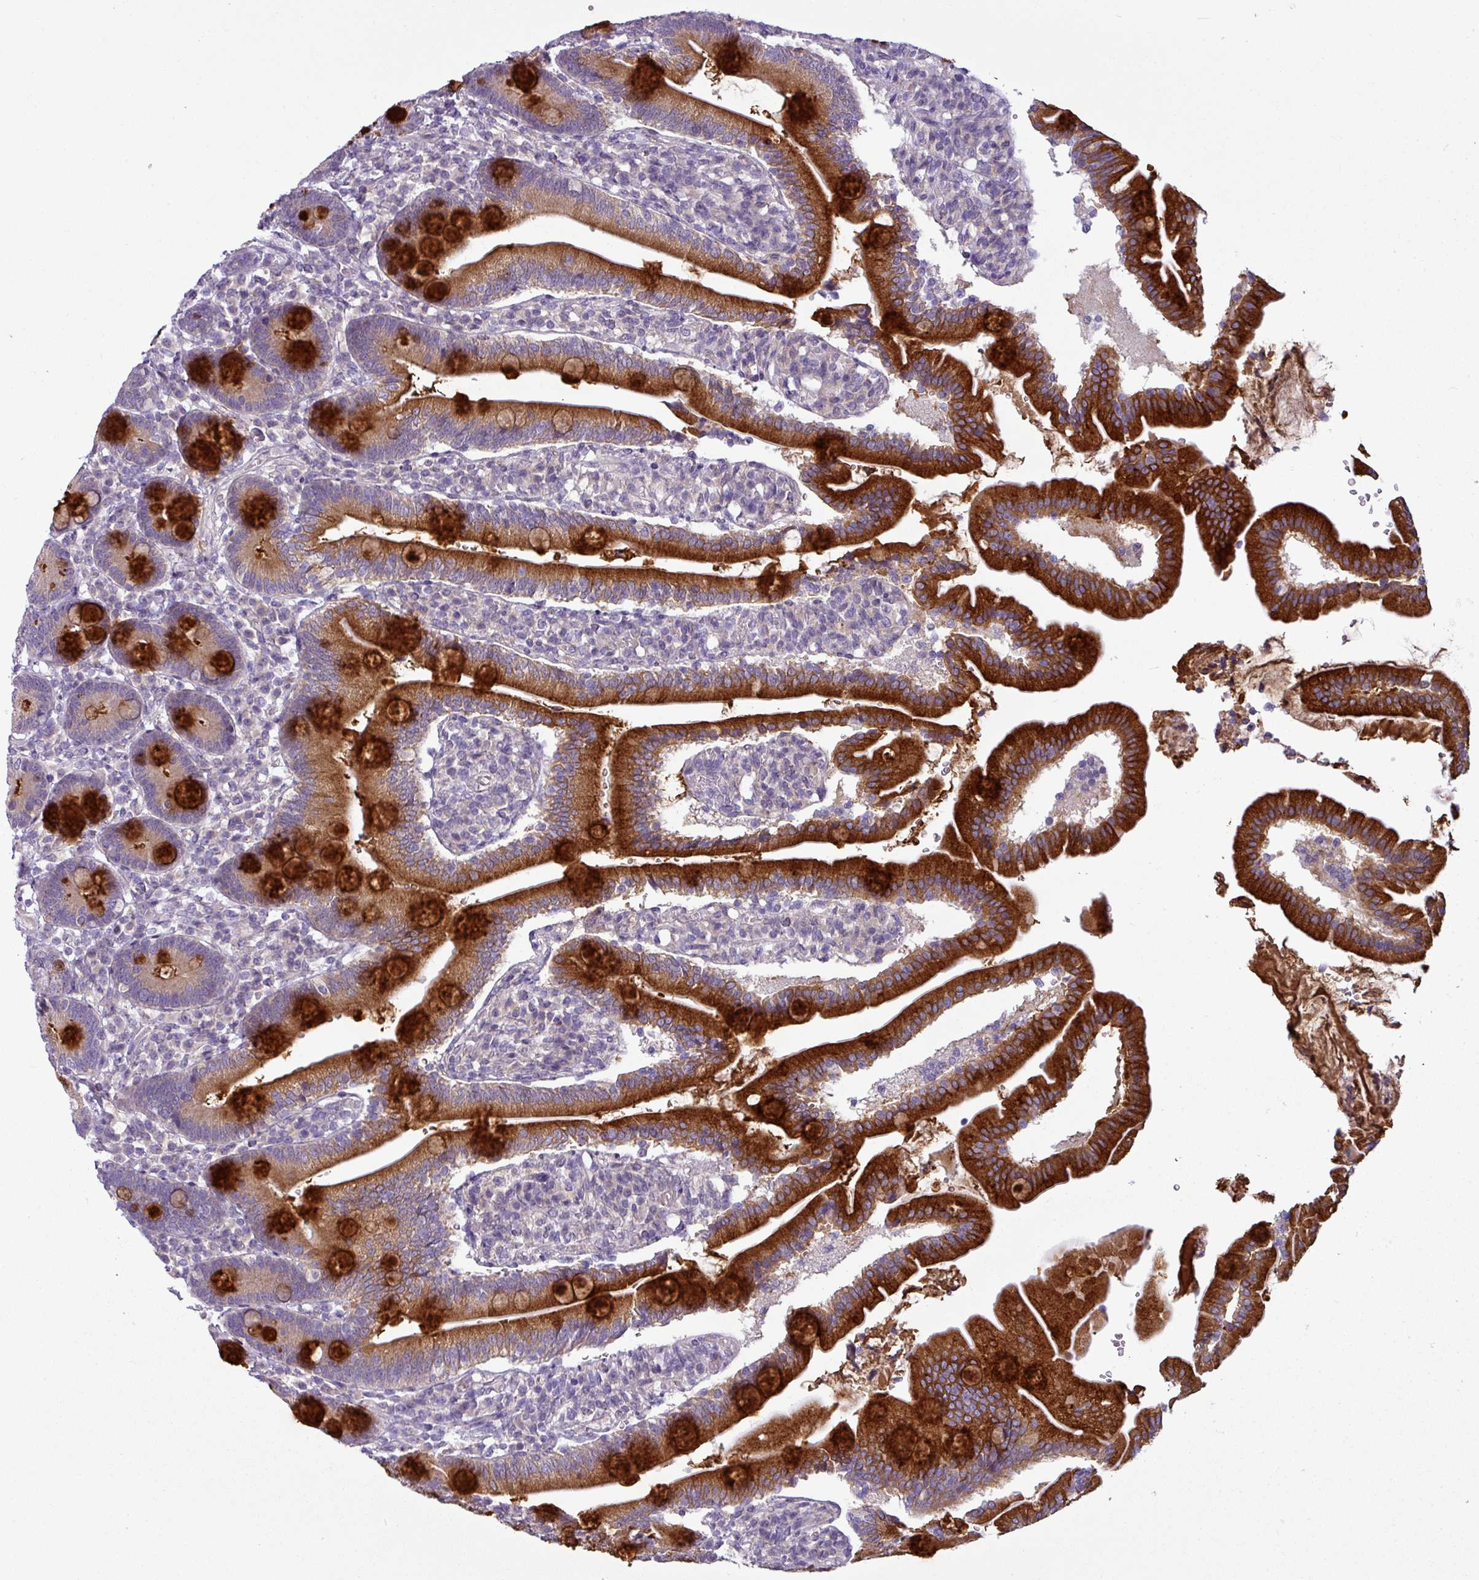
{"staining": {"intensity": "strong", "quantity": "25%-75%", "location": "cytoplasmic/membranous"}, "tissue": "duodenum", "cell_type": "Glandular cells", "image_type": "normal", "snomed": [{"axis": "morphology", "description": "Normal tissue, NOS"}, {"axis": "topography", "description": "Duodenum"}], "caption": "Unremarkable duodenum displays strong cytoplasmic/membranous positivity in approximately 25%-75% of glandular cells.", "gene": "TOR1AIP2", "patient": {"sex": "female", "age": 67}}